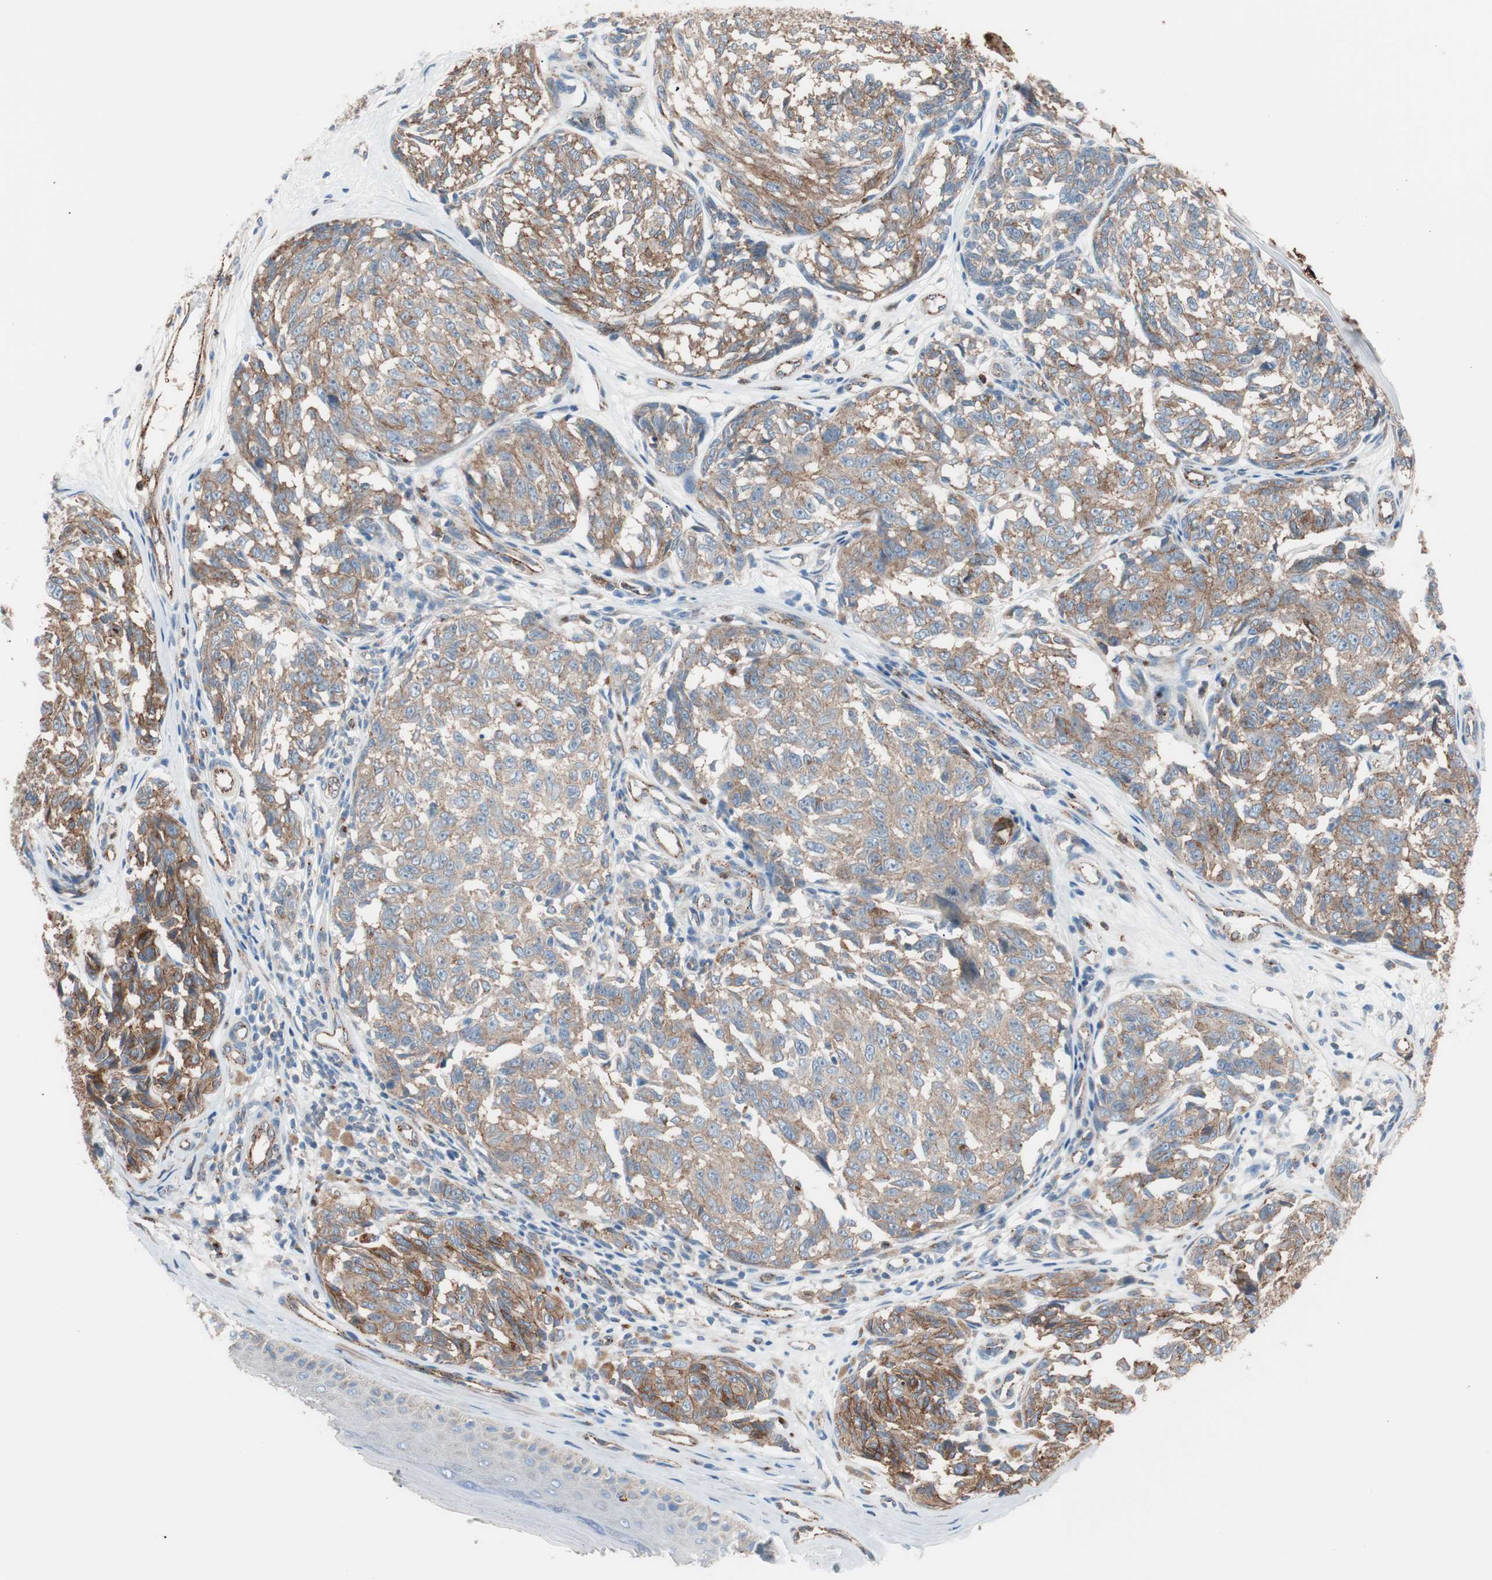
{"staining": {"intensity": "moderate", "quantity": ">75%", "location": "cytoplasmic/membranous"}, "tissue": "melanoma", "cell_type": "Tumor cells", "image_type": "cancer", "snomed": [{"axis": "morphology", "description": "Malignant melanoma, NOS"}, {"axis": "topography", "description": "Skin"}], "caption": "IHC image of malignant melanoma stained for a protein (brown), which demonstrates medium levels of moderate cytoplasmic/membranous positivity in about >75% of tumor cells.", "gene": "FLOT2", "patient": {"sex": "female", "age": 64}}